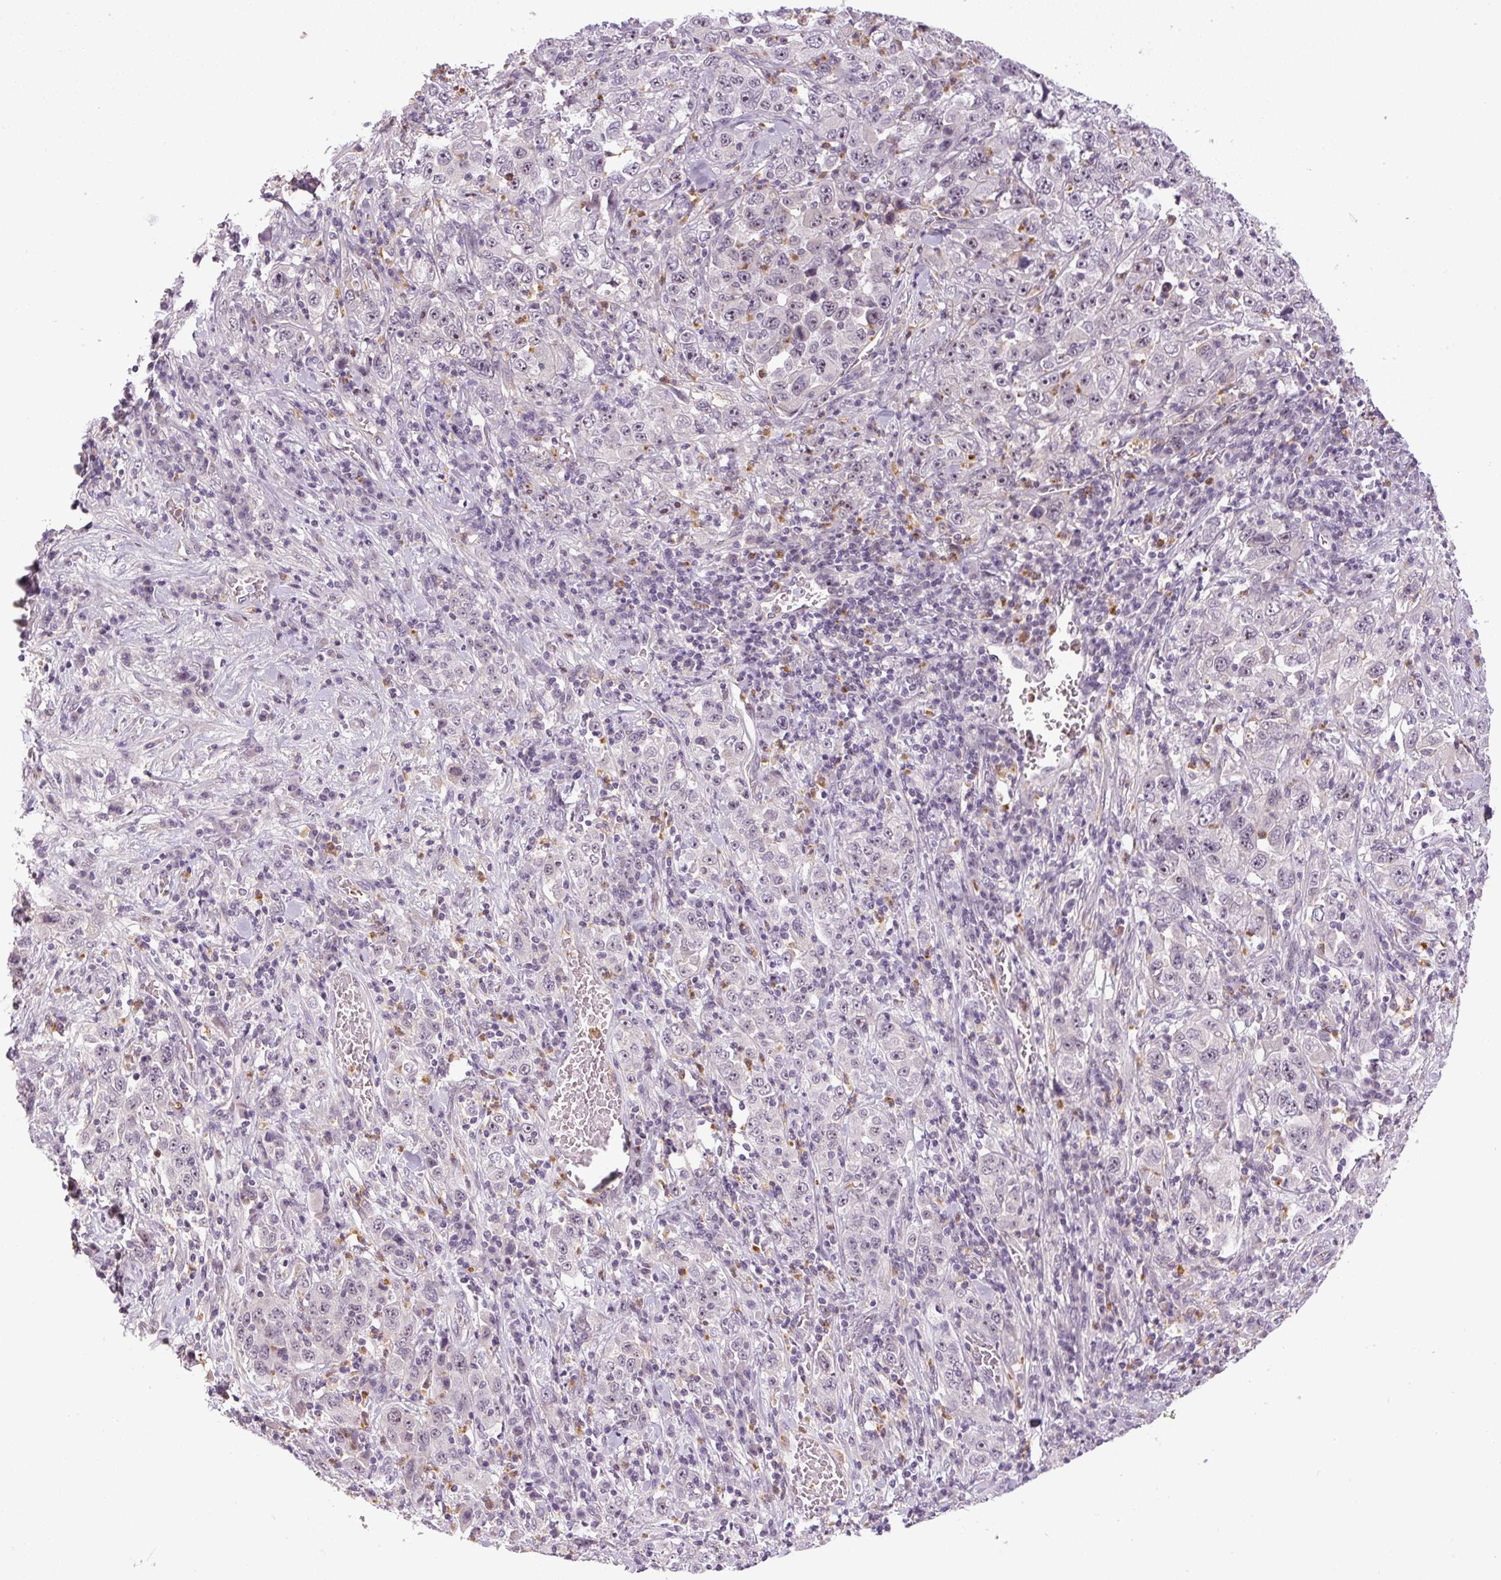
{"staining": {"intensity": "negative", "quantity": "none", "location": "none"}, "tissue": "stomach cancer", "cell_type": "Tumor cells", "image_type": "cancer", "snomed": [{"axis": "morphology", "description": "Normal tissue, NOS"}, {"axis": "morphology", "description": "Adenocarcinoma, NOS"}, {"axis": "topography", "description": "Stomach, upper"}, {"axis": "topography", "description": "Stomach"}], "caption": "Adenocarcinoma (stomach) was stained to show a protein in brown. There is no significant expression in tumor cells.", "gene": "SGF29", "patient": {"sex": "male", "age": 59}}